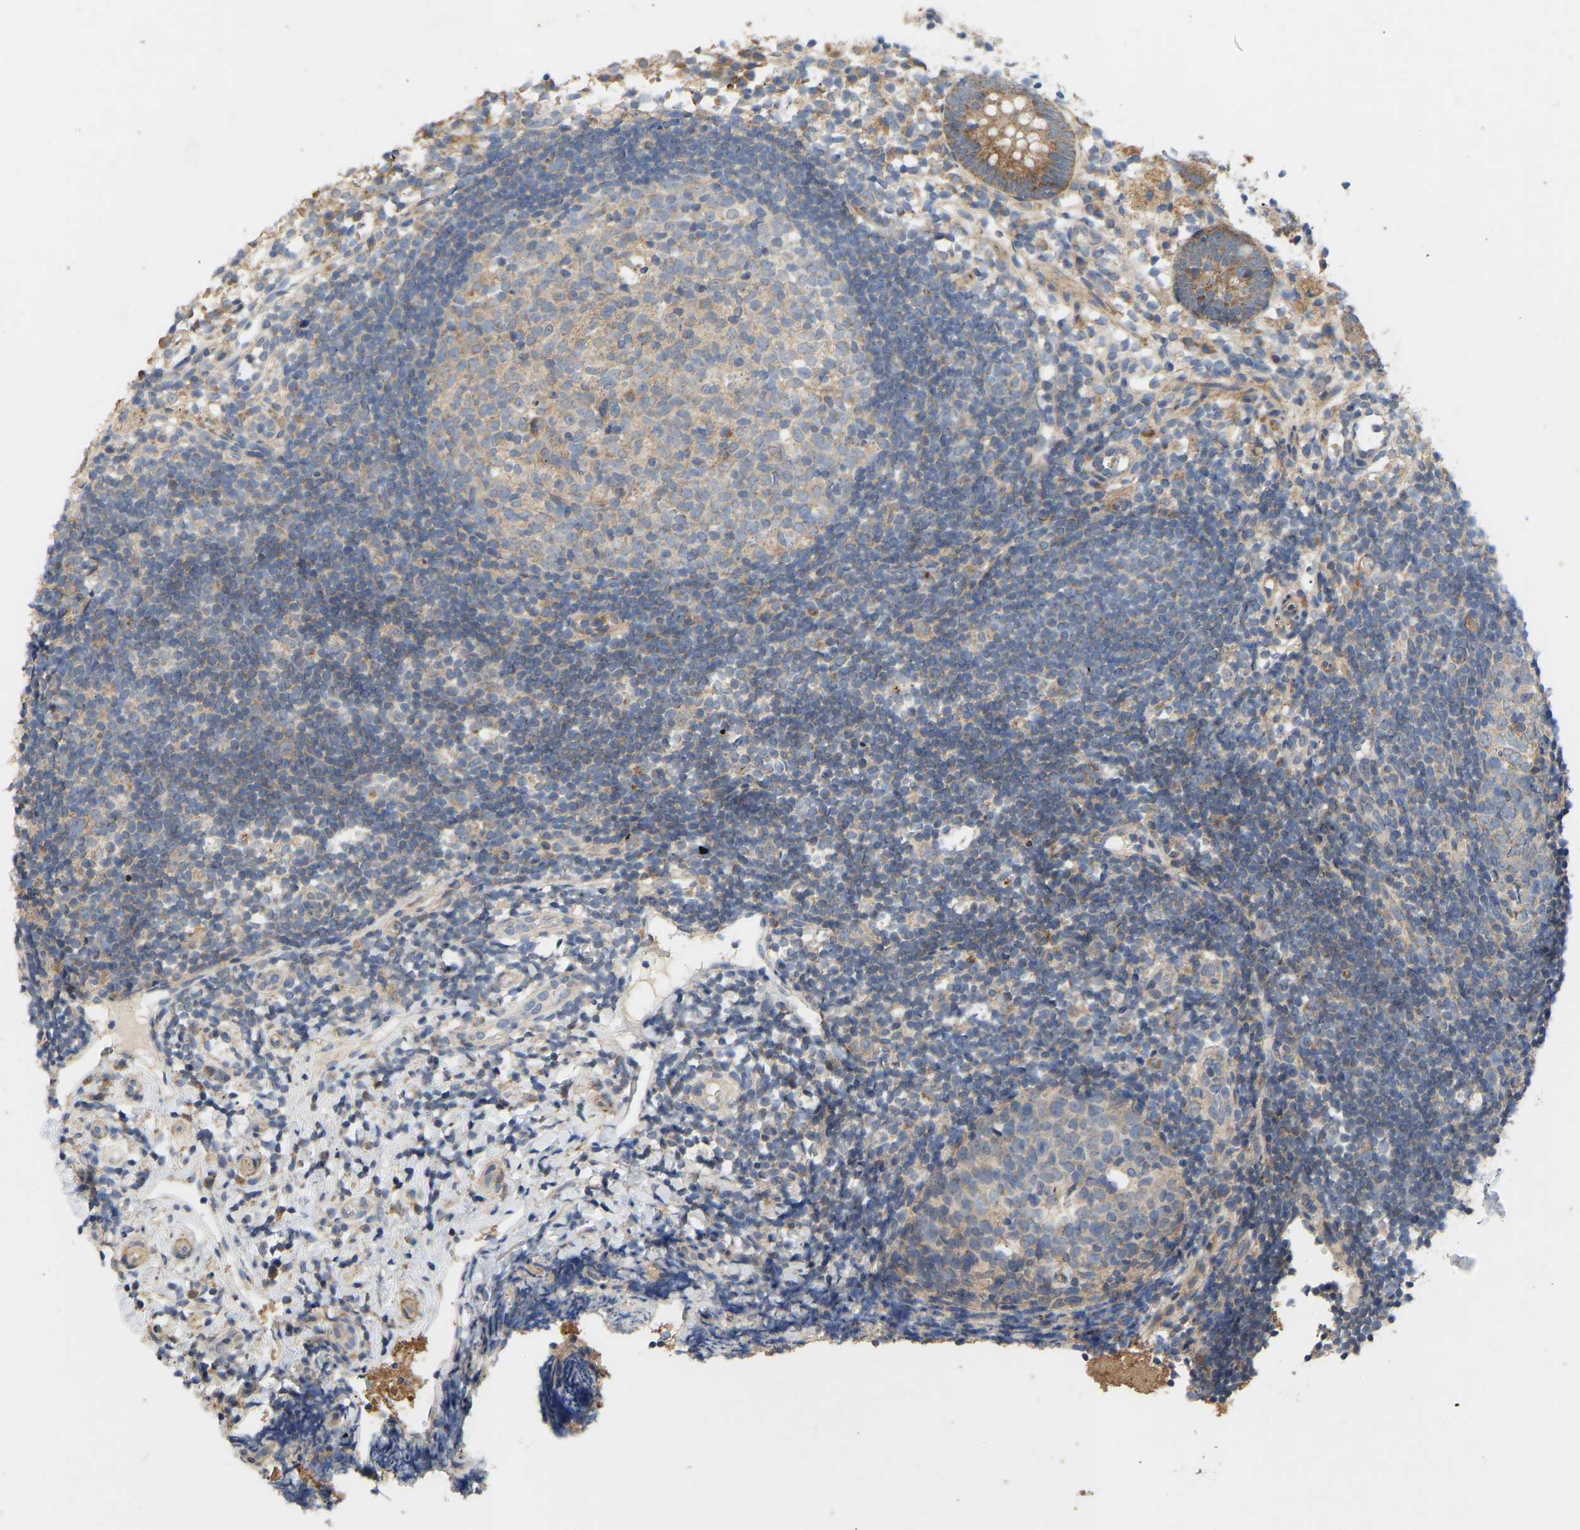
{"staining": {"intensity": "moderate", "quantity": ">75%", "location": "cytoplasmic/membranous"}, "tissue": "appendix", "cell_type": "Glandular cells", "image_type": "normal", "snomed": [{"axis": "morphology", "description": "Normal tissue, NOS"}, {"axis": "topography", "description": "Appendix"}], "caption": "The photomicrograph exhibits immunohistochemical staining of benign appendix. There is moderate cytoplasmic/membranous expression is present in approximately >75% of glandular cells. (brown staining indicates protein expression, while blue staining denotes nuclei).", "gene": "HACD2", "patient": {"sex": "female", "age": 20}}